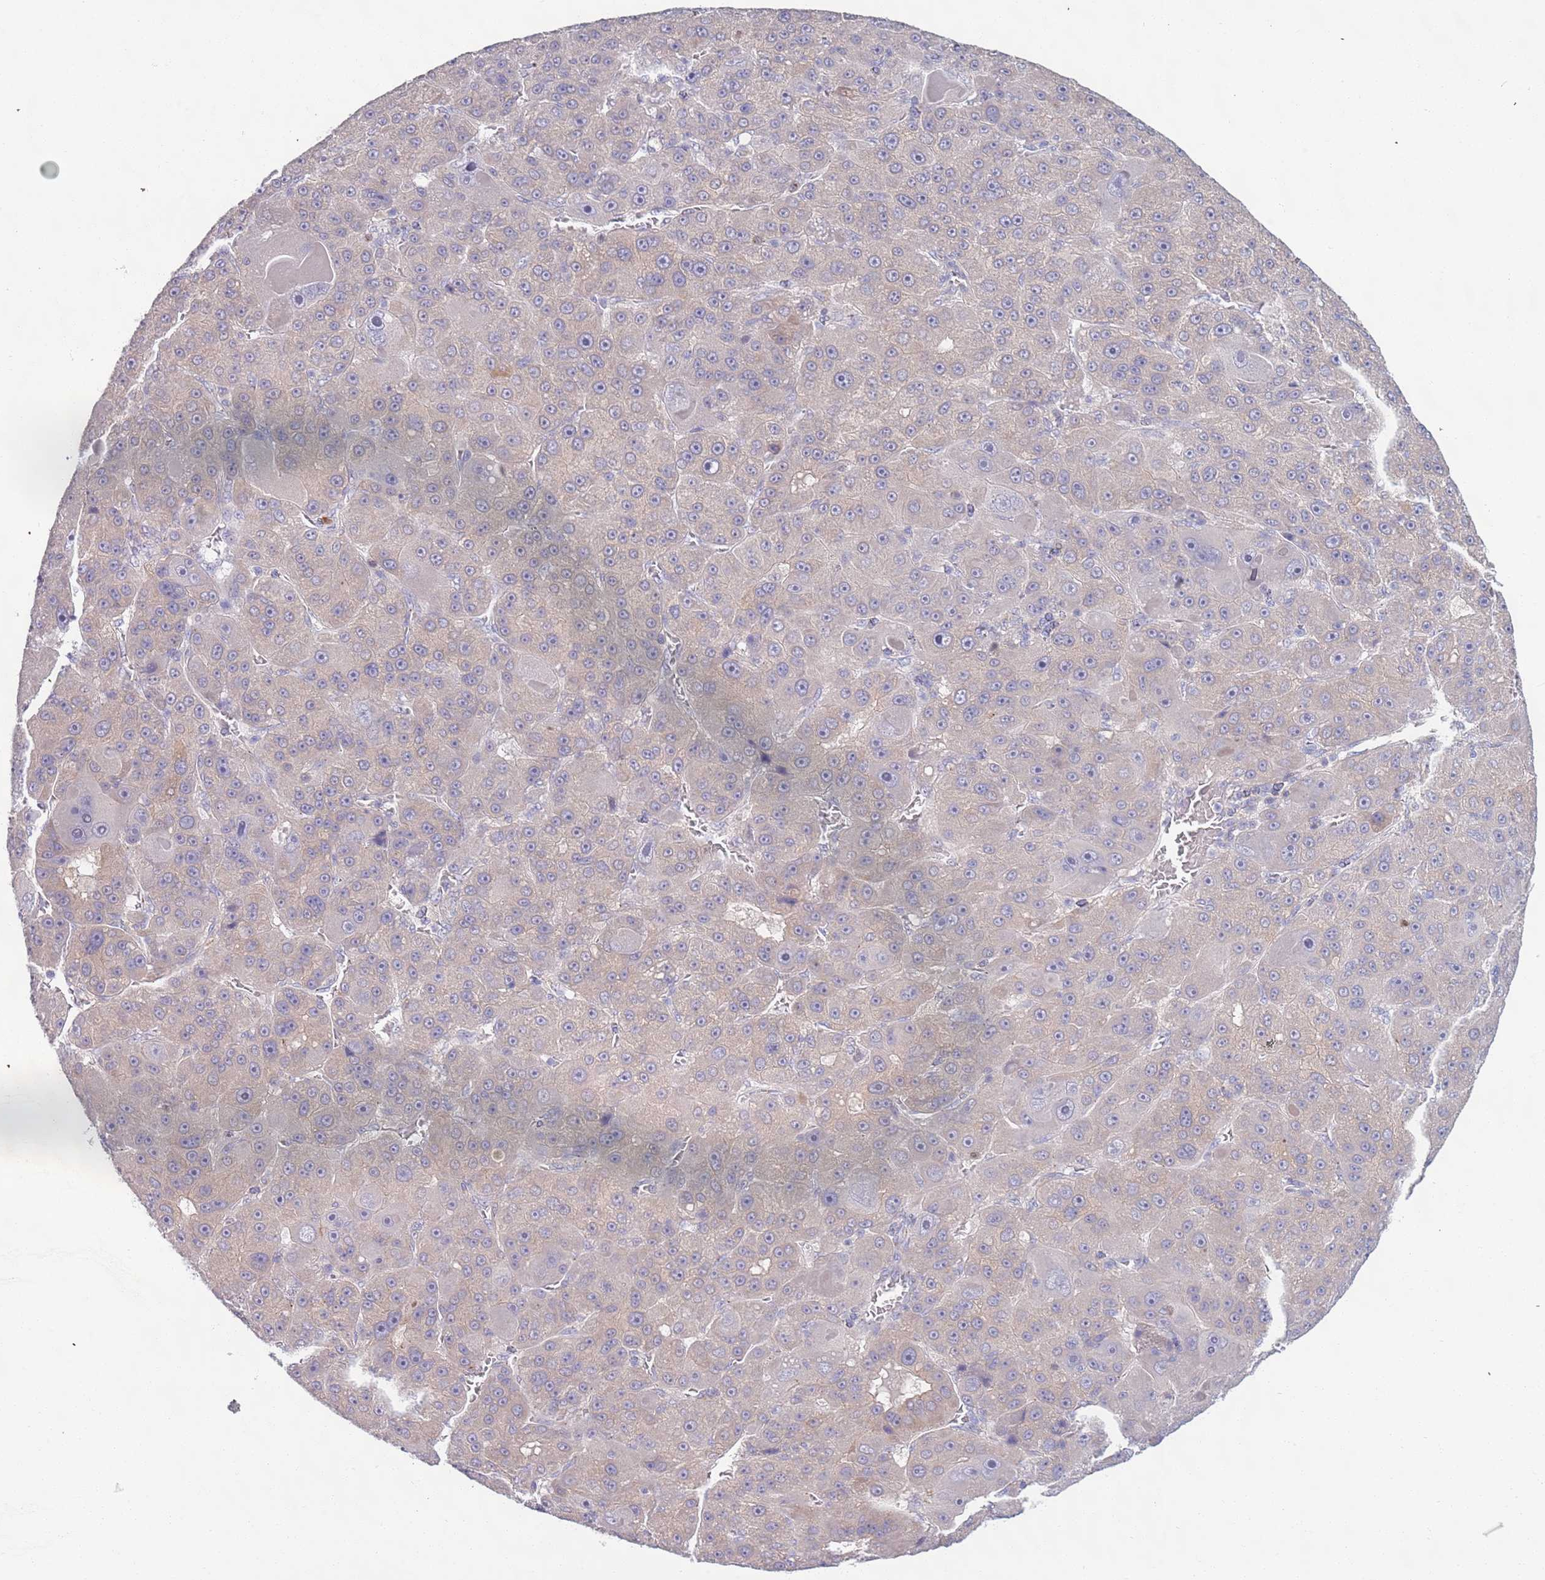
{"staining": {"intensity": "weak", "quantity": "<25%", "location": "cytoplasmic/membranous"}, "tissue": "liver cancer", "cell_type": "Tumor cells", "image_type": "cancer", "snomed": [{"axis": "morphology", "description": "Carcinoma, Hepatocellular, NOS"}, {"axis": "topography", "description": "Liver"}], "caption": "Histopathology image shows no significant protein expression in tumor cells of hepatocellular carcinoma (liver). (Immunohistochemistry, brightfield microscopy, high magnification).", "gene": "LTB", "patient": {"sex": "male", "age": 76}}